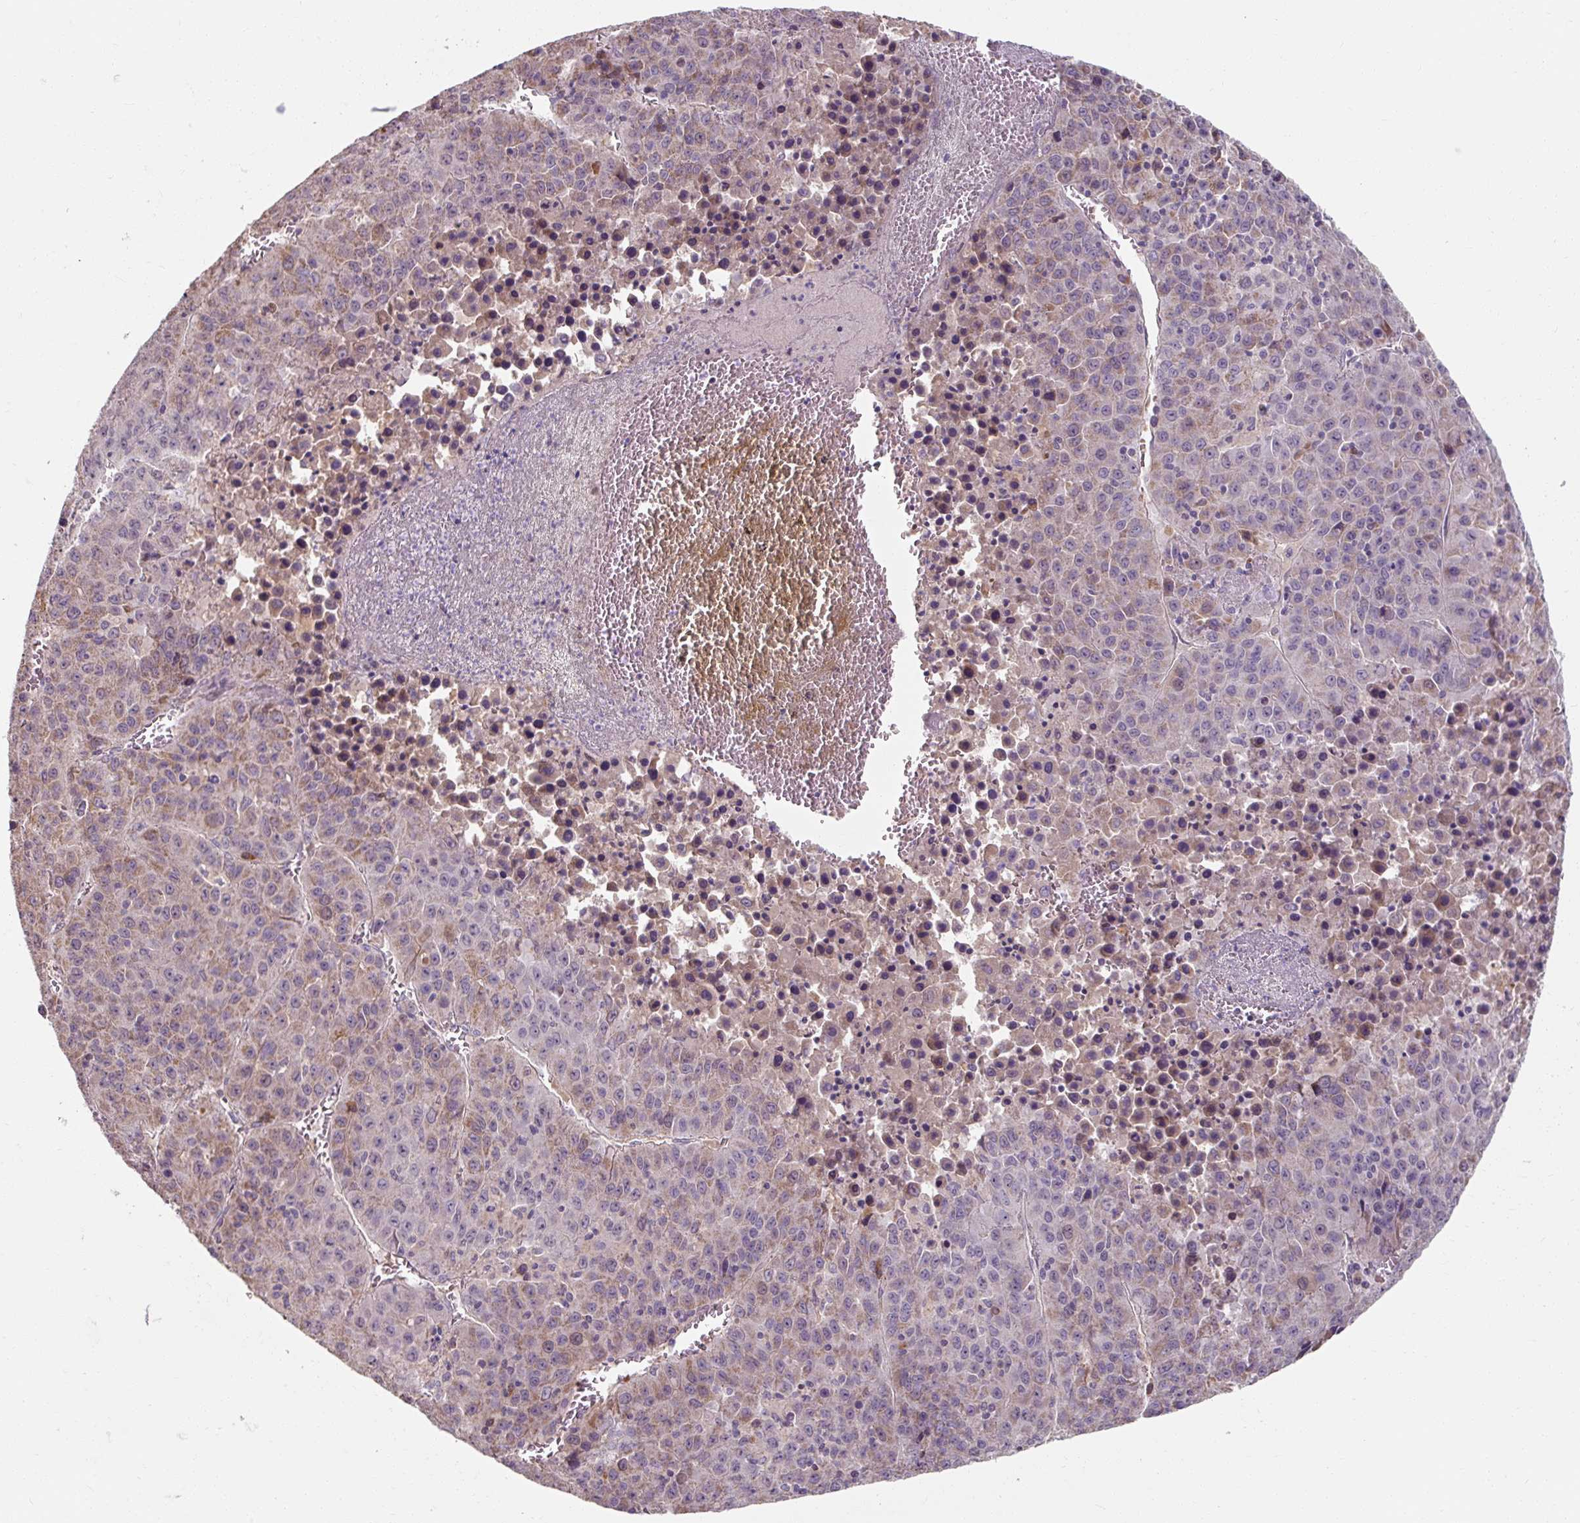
{"staining": {"intensity": "weak", "quantity": "<25%", "location": "cytoplasmic/membranous"}, "tissue": "liver cancer", "cell_type": "Tumor cells", "image_type": "cancer", "snomed": [{"axis": "morphology", "description": "Carcinoma, Hepatocellular, NOS"}, {"axis": "topography", "description": "Liver"}], "caption": "High magnification brightfield microscopy of liver cancer stained with DAB (3,3'-diaminobenzidine) (brown) and counterstained with hematoxylin (blue): tumor cells show no significant expression. The staining was performed using DAB to visualize the protein expression in brown, while the nuclei were stained in blue with hematoxylin (Magnification: 20x).", "gene": "TSEN54", "patient": {"sex": "female", "age": 53}}